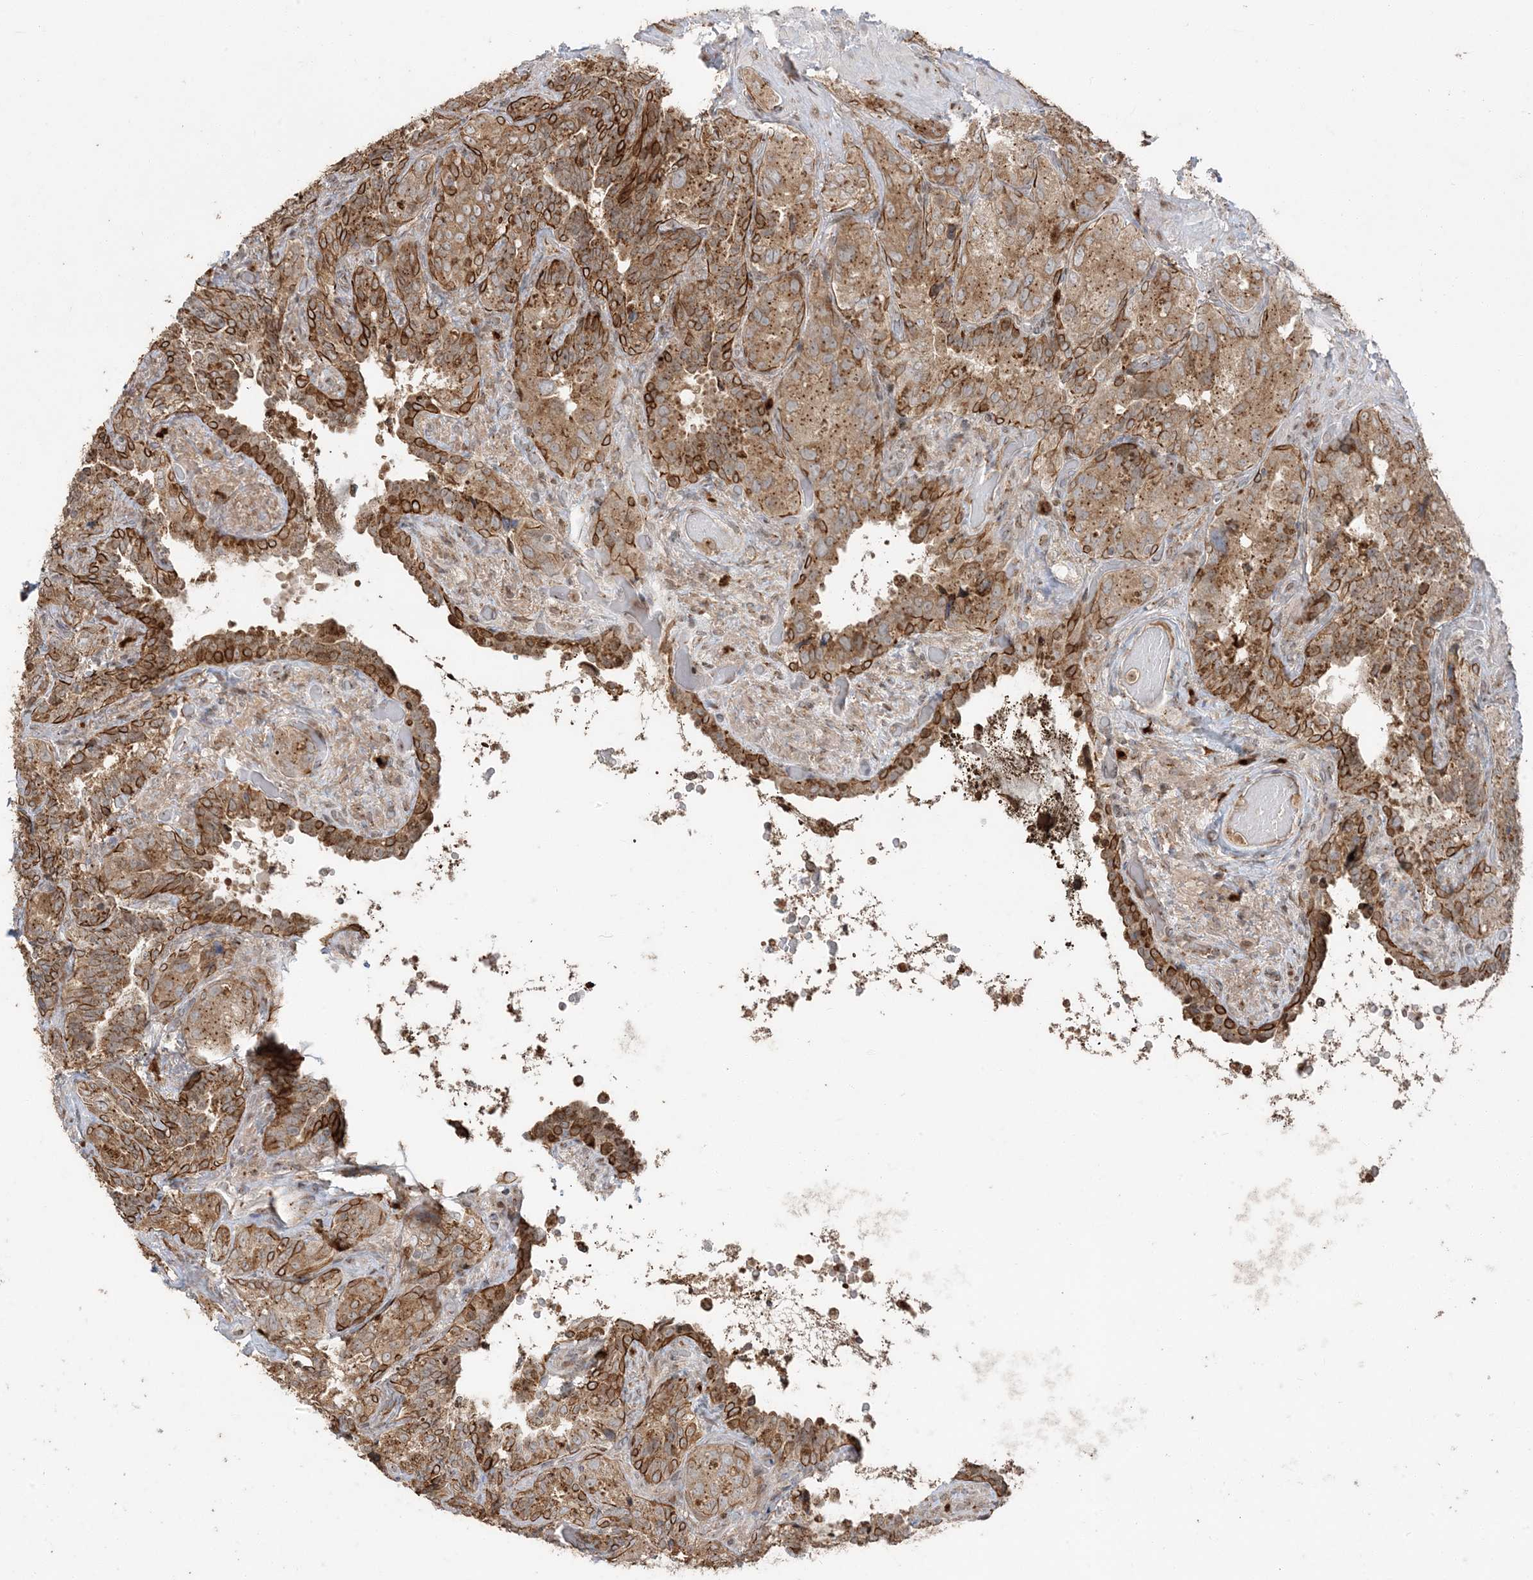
{"staining": {"intensity": "moderate", "quantity": ">75%", "location": "cytoplasmic/membranous"}, "tissue": "seminal vesicle", "cell_type": "Glandular cells", "image_type": "normal", "snomed": [{"axis": "morphology", "description": "Normal tissue, NOS"}, {"axis": "topography", "description": "Seminal veicle"}, {"axis": "topography", "description": "Peripheral nerve tissue"}], "caption": "Protein positivity by immunohistochemistry reveals moderate cytoplasmic/membranous positivity in approximately >75% of glandular cells in benign seminal vesicle. The staining was performed using DAB (3,3'-diaminobenzidine) to visualize the protein expression in brown, while the nuclei were stained in blue with hematoxylin (Magnification: 20x).", "gene": "RER1", "patient": {"sex": "male", "age": 67}}